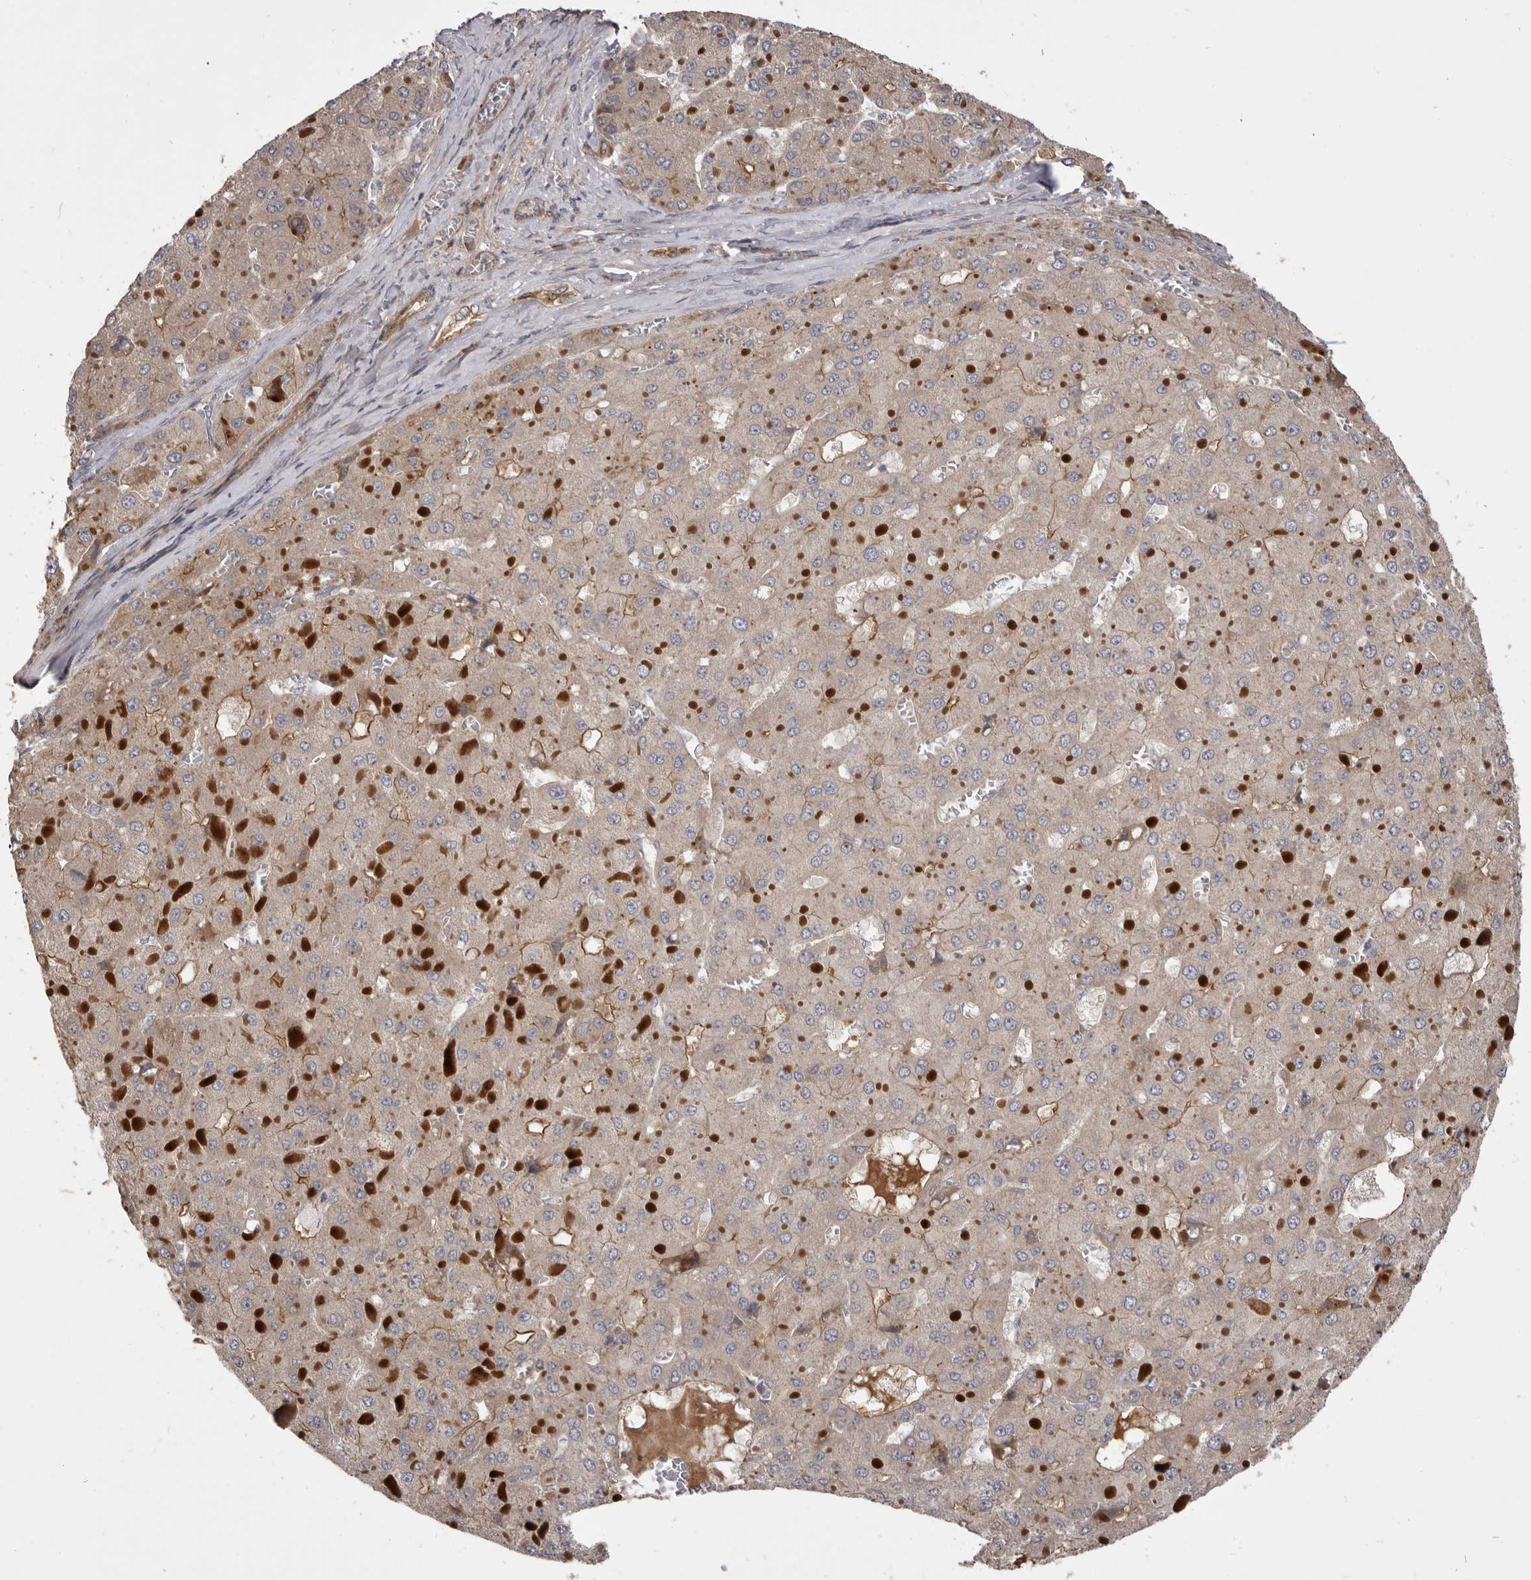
{"staining": {"intensity": "moderate", "quantity": "<25%", "location": "cytoplasmic/membranous"}, "tissue": "liver cancer", "cell_type": "Tumor cells", "image_type": "cancer", "snomed": [{"axis": "morphology", "description": "Carcinoma, Hepatocellular, NOS"}, {"axis": "topography", "description": "Liver"}], "caption": "This is an image of immunohistochemistry staining of liver cancer, which shows moderate positivity in the cytoplasmic/membranous of tumor cells.", "gene": "VPS45", "patient": {"sex": "female", "age": 73}}